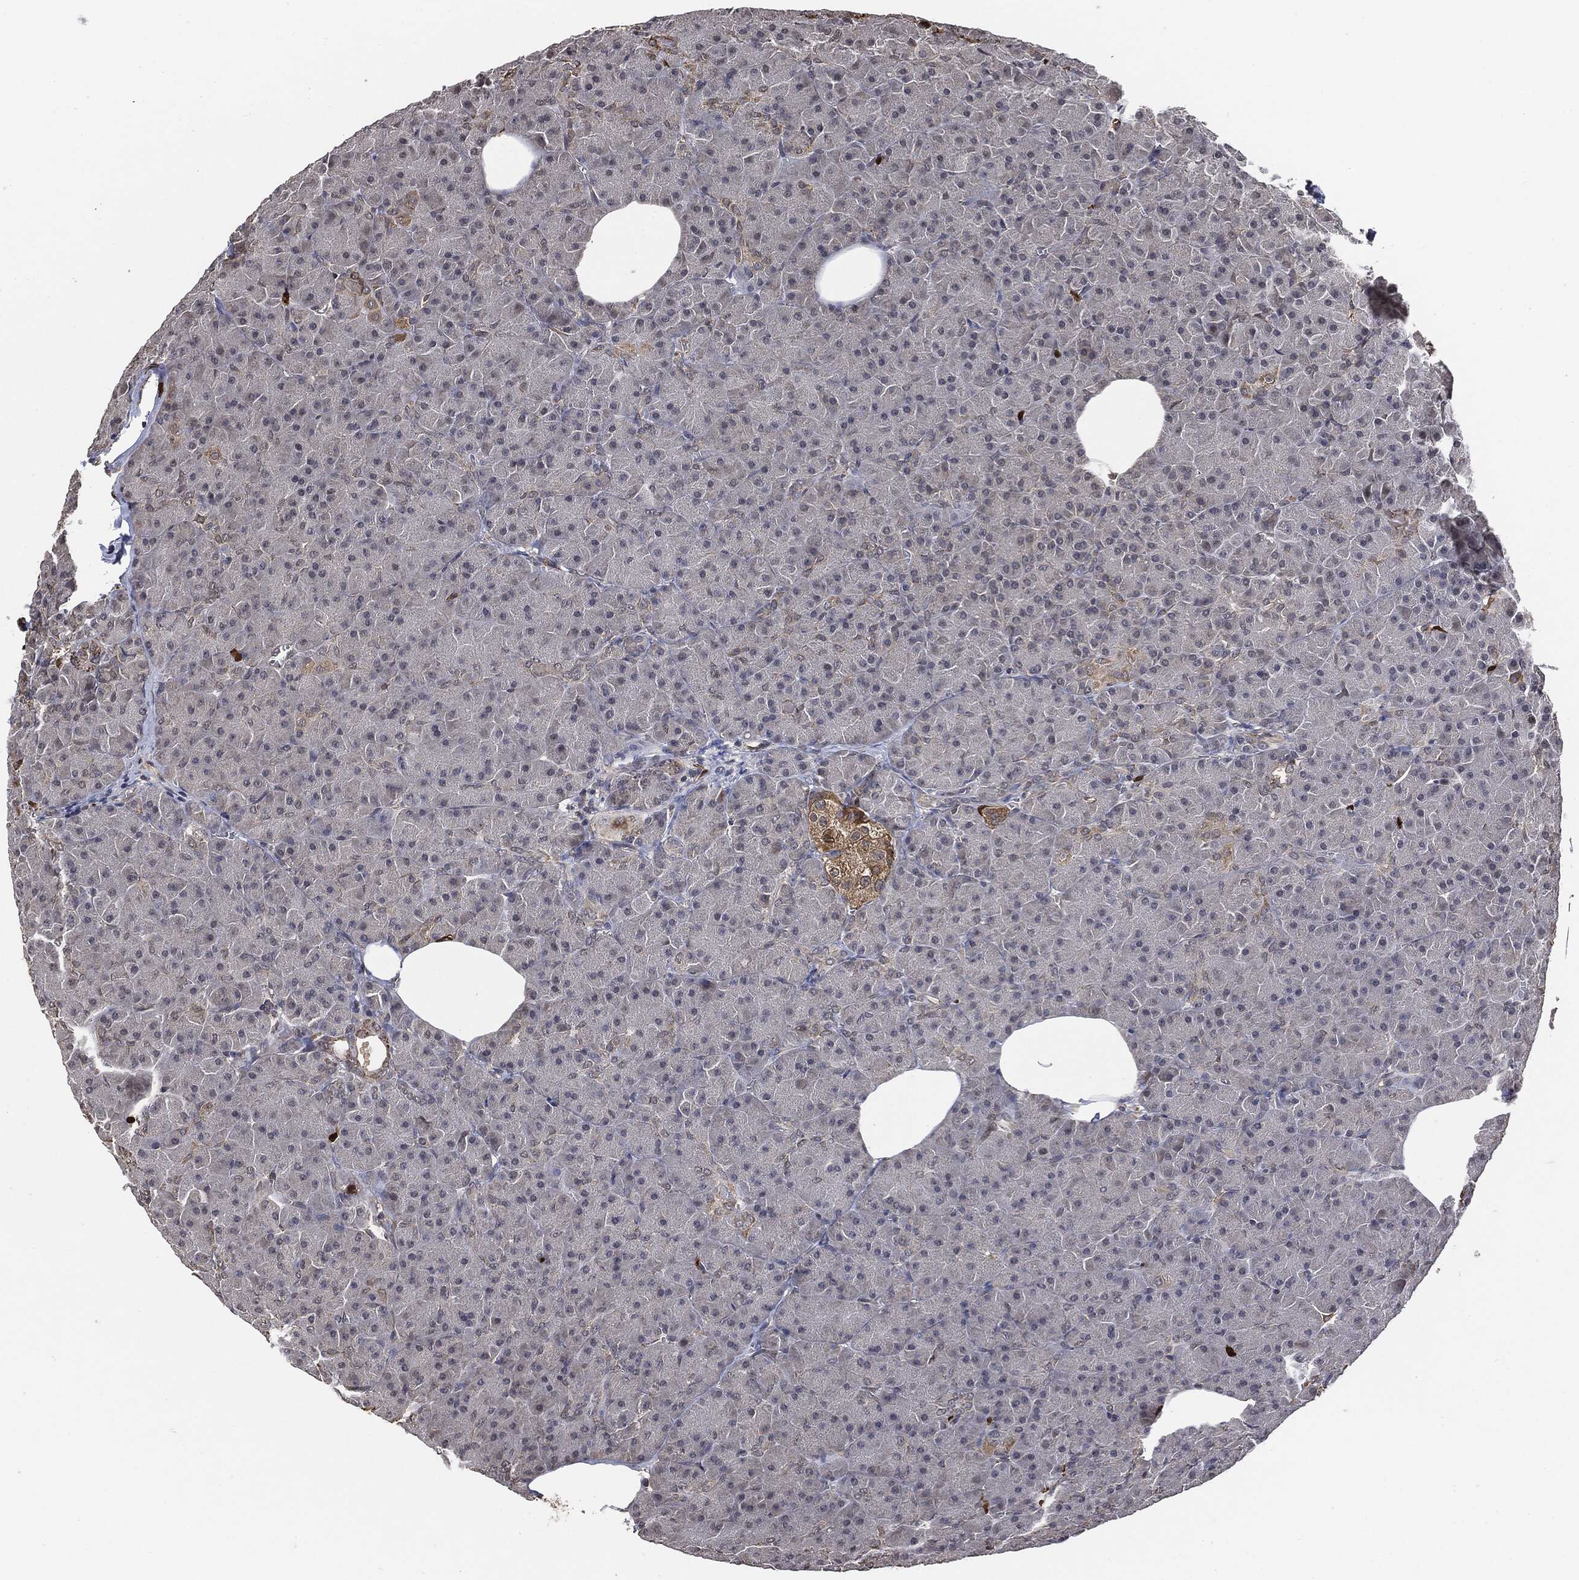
{"staining": {"intensity": "negative", "quantity": "none", "location": "none"}, "tissue": "pancreas", "cell_type": "Exocrine glandular cells", "image_type": "normal", "snomed": [{"axis": "morphology", "description": "Normal tissue, NOS"}, {"axis": "topography", "description": "Pancreas"}], "caption": "Immunohistochemistry (IHC) image of unremarkable pancreas: pancreas stained with DAB shows no significant protein positivity in exocrine glandular cells.", "gene": "S100A9", "patient": {"sex": "male", "age": 61}}